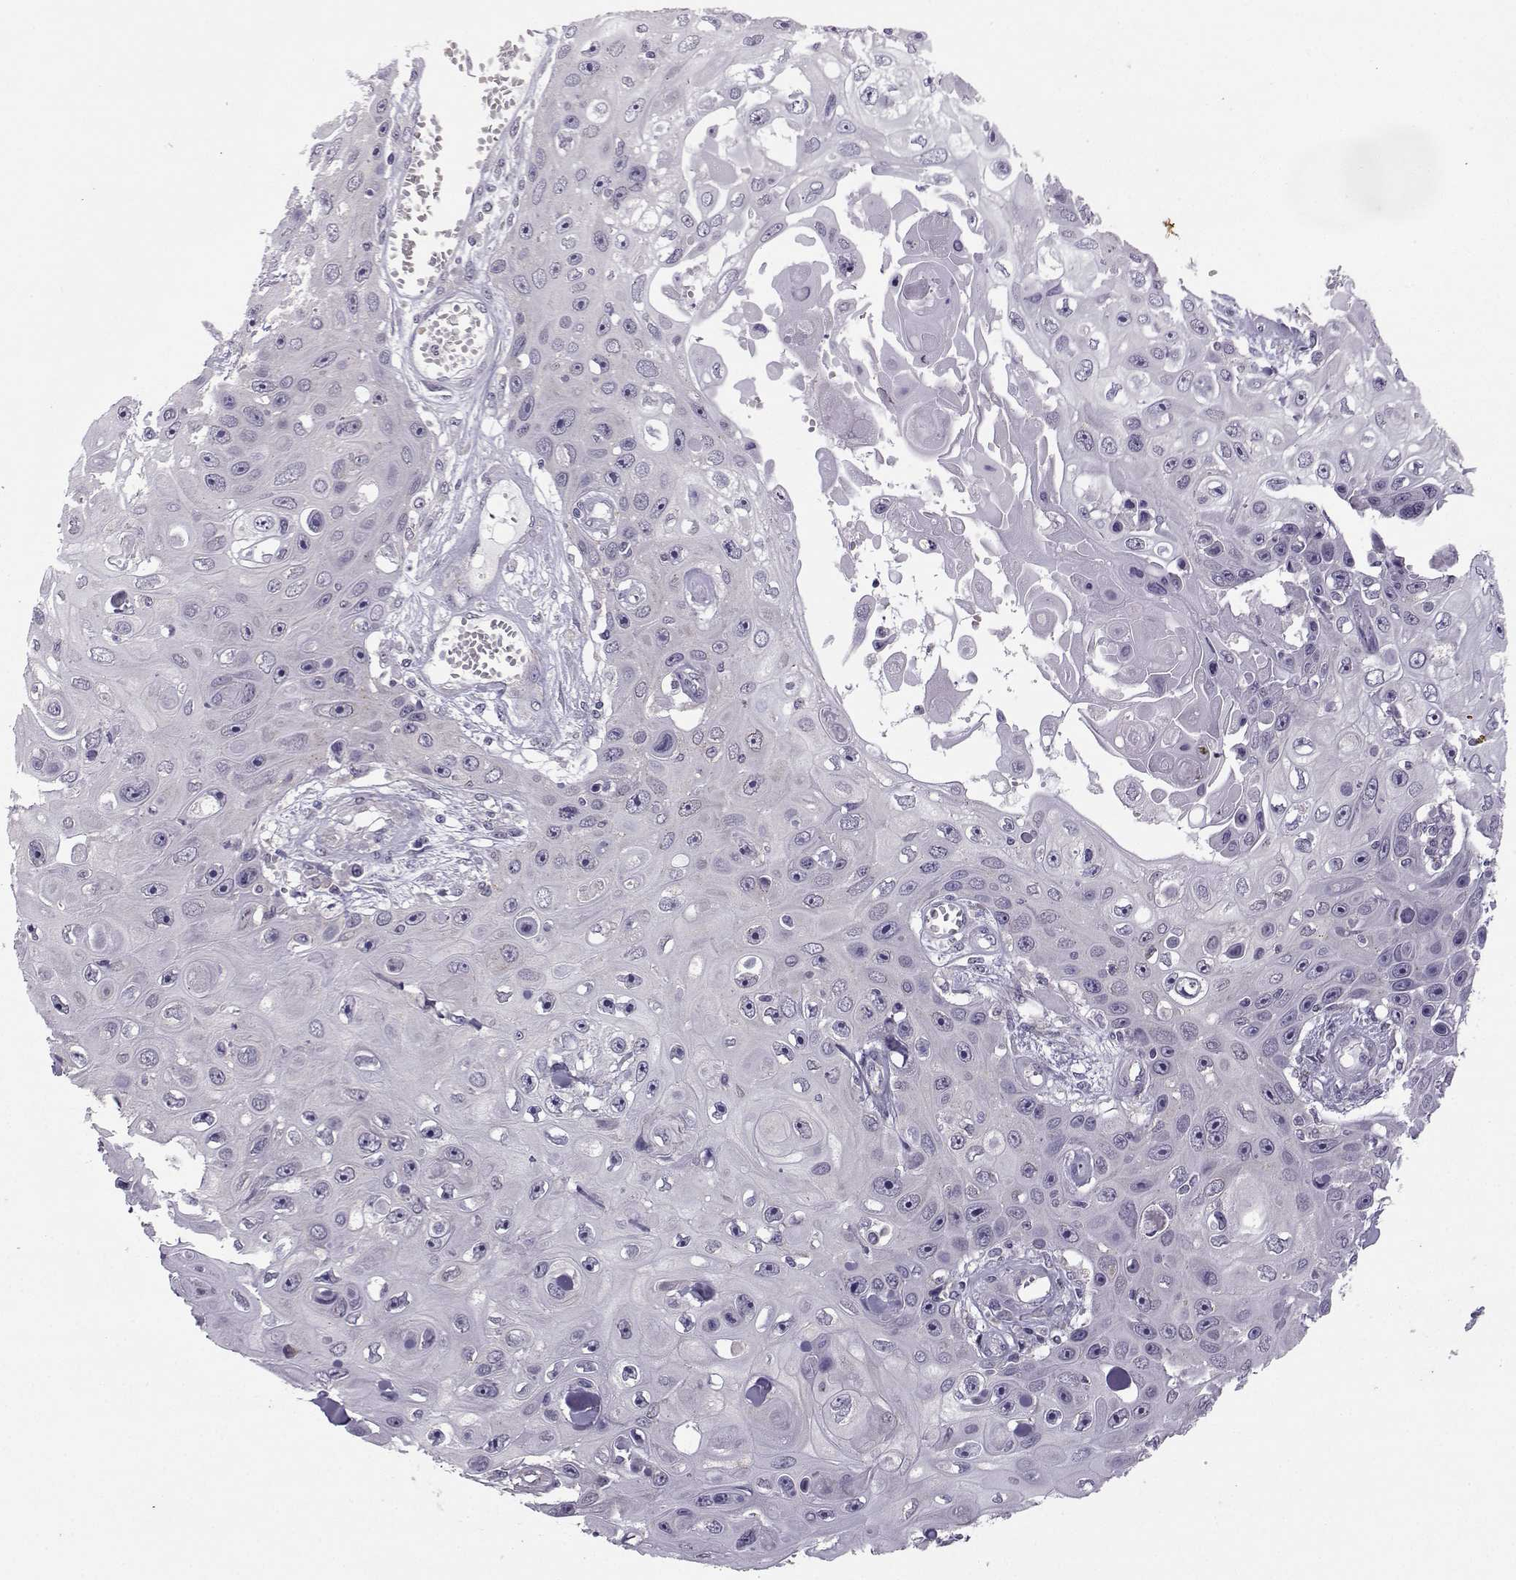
{"staining": {"intensity": "negative", "quantity": "none", "location": "none"}, "tissue": "skin cancer", "cell_type": "Tumor cells", "image_type": "cancer", "snomed": [{"axis": "morphology", "description": "Squamous cell carcinoma, NOS"}, {"axis": "topography", "description": "Skin"}], "caption": "Immunohistochemistry image of human skin cancer stained for a protein (brown), which shows no expression in tumor cells.", "gene": "FCAMR", "patient": {"sex": "male", "age": 82}}